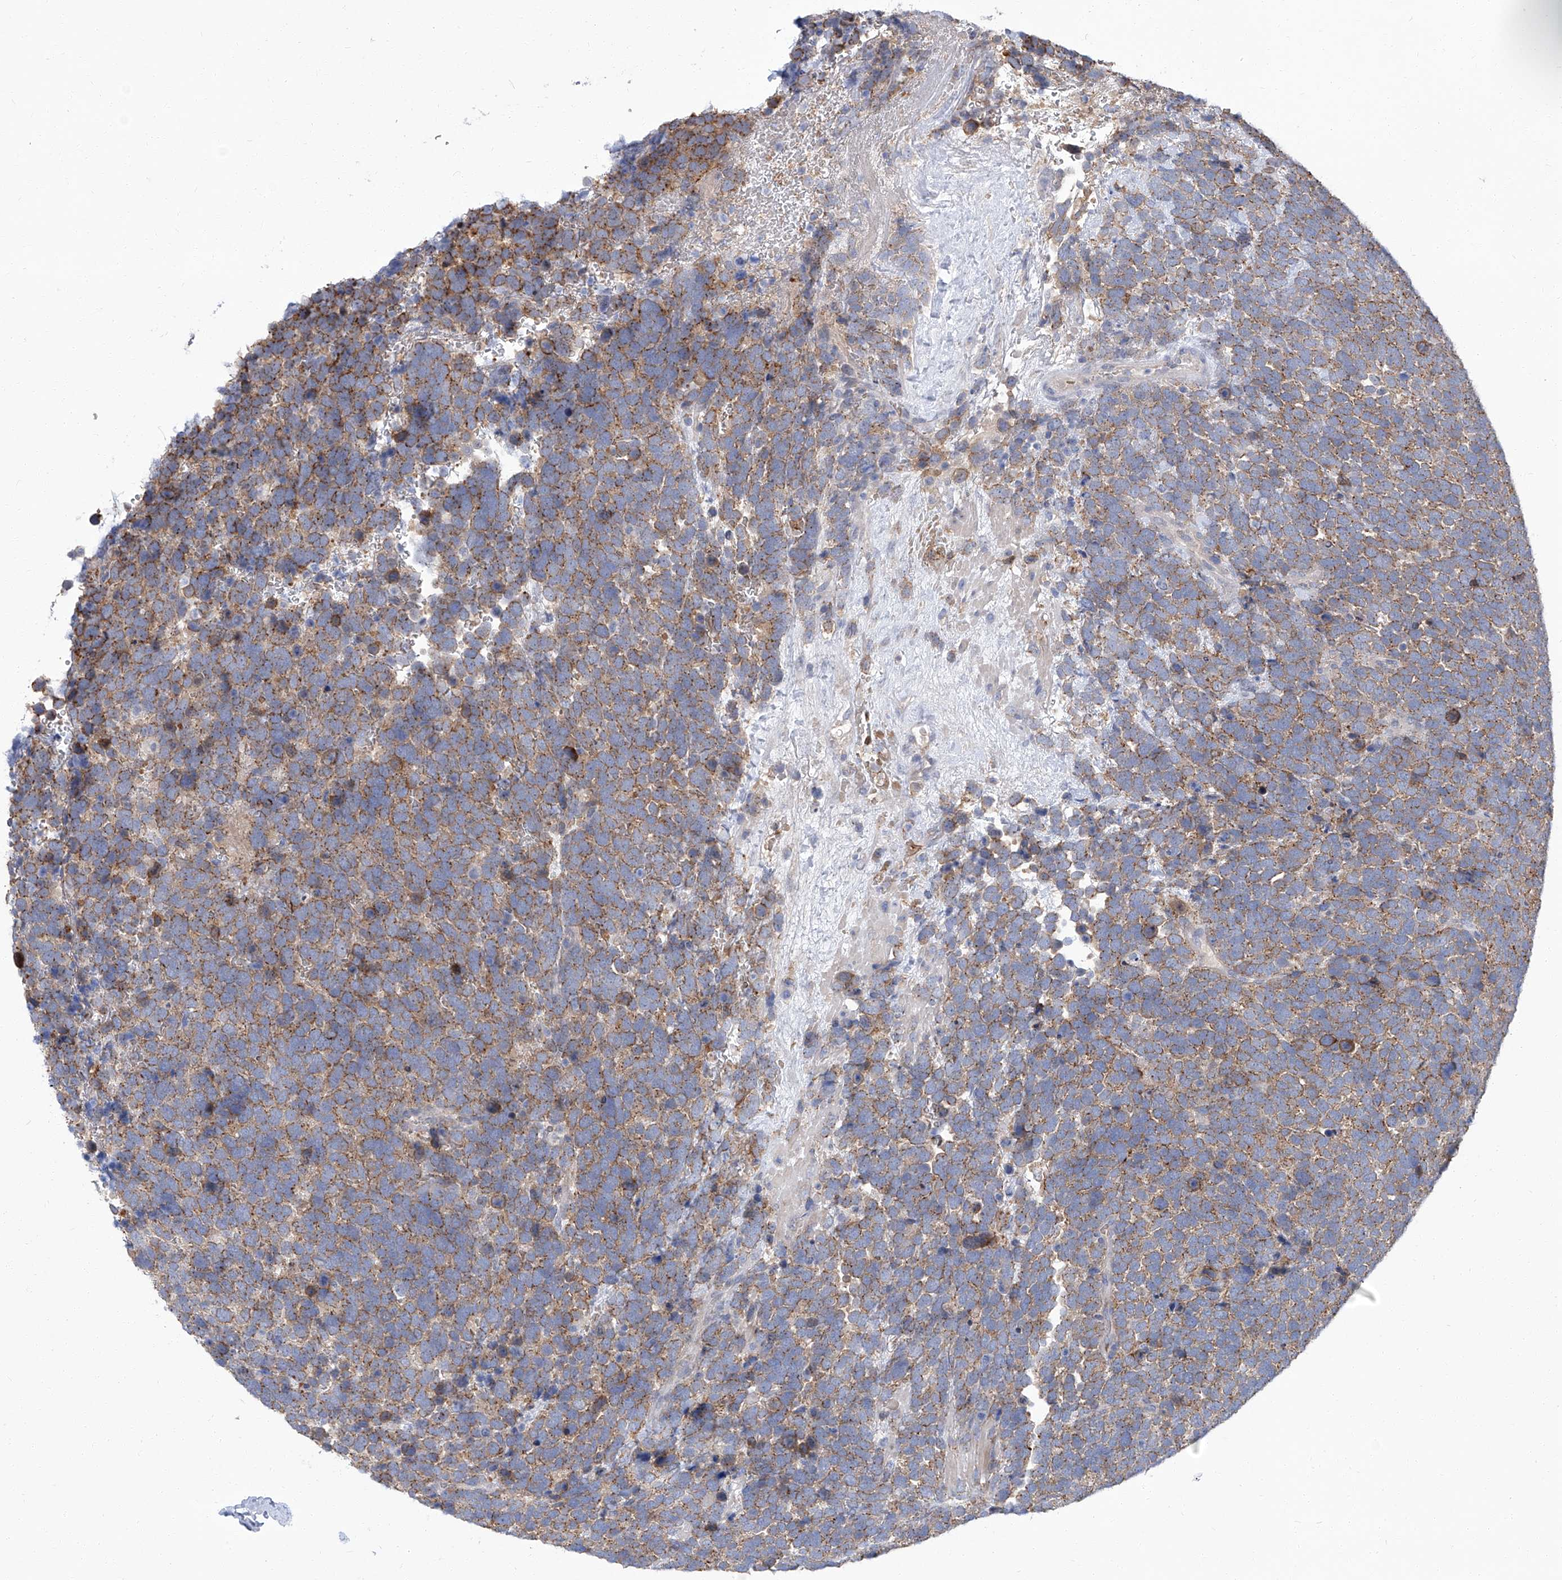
{"staining": {"intensity": "moderate", "quantity": ">75%", "location": "cytoplasmic/membranous"}, "tissue": "urothelial cancer", "cell_type": "Tumor cells", "image_type": "cancer", "snomed": [{"axis": "morphology", "description": "Urothelial carcinoma, High grade"}, {"axis": "topography", "description": "Urinary bladder"}], "caption": "High-magnification brightfield microscopy of urothelial carcinoma (high-grade) stained with DAB (3,3'-diaminobenzidine) (brown) and counterstained with hematoxylin (blue). tumor cells exhibit moderate cytoplasmic/membranous expression is present in approximately>75% of cells.", "gene": "PARD3", "patient": {"sex": "female", "age": 82}}